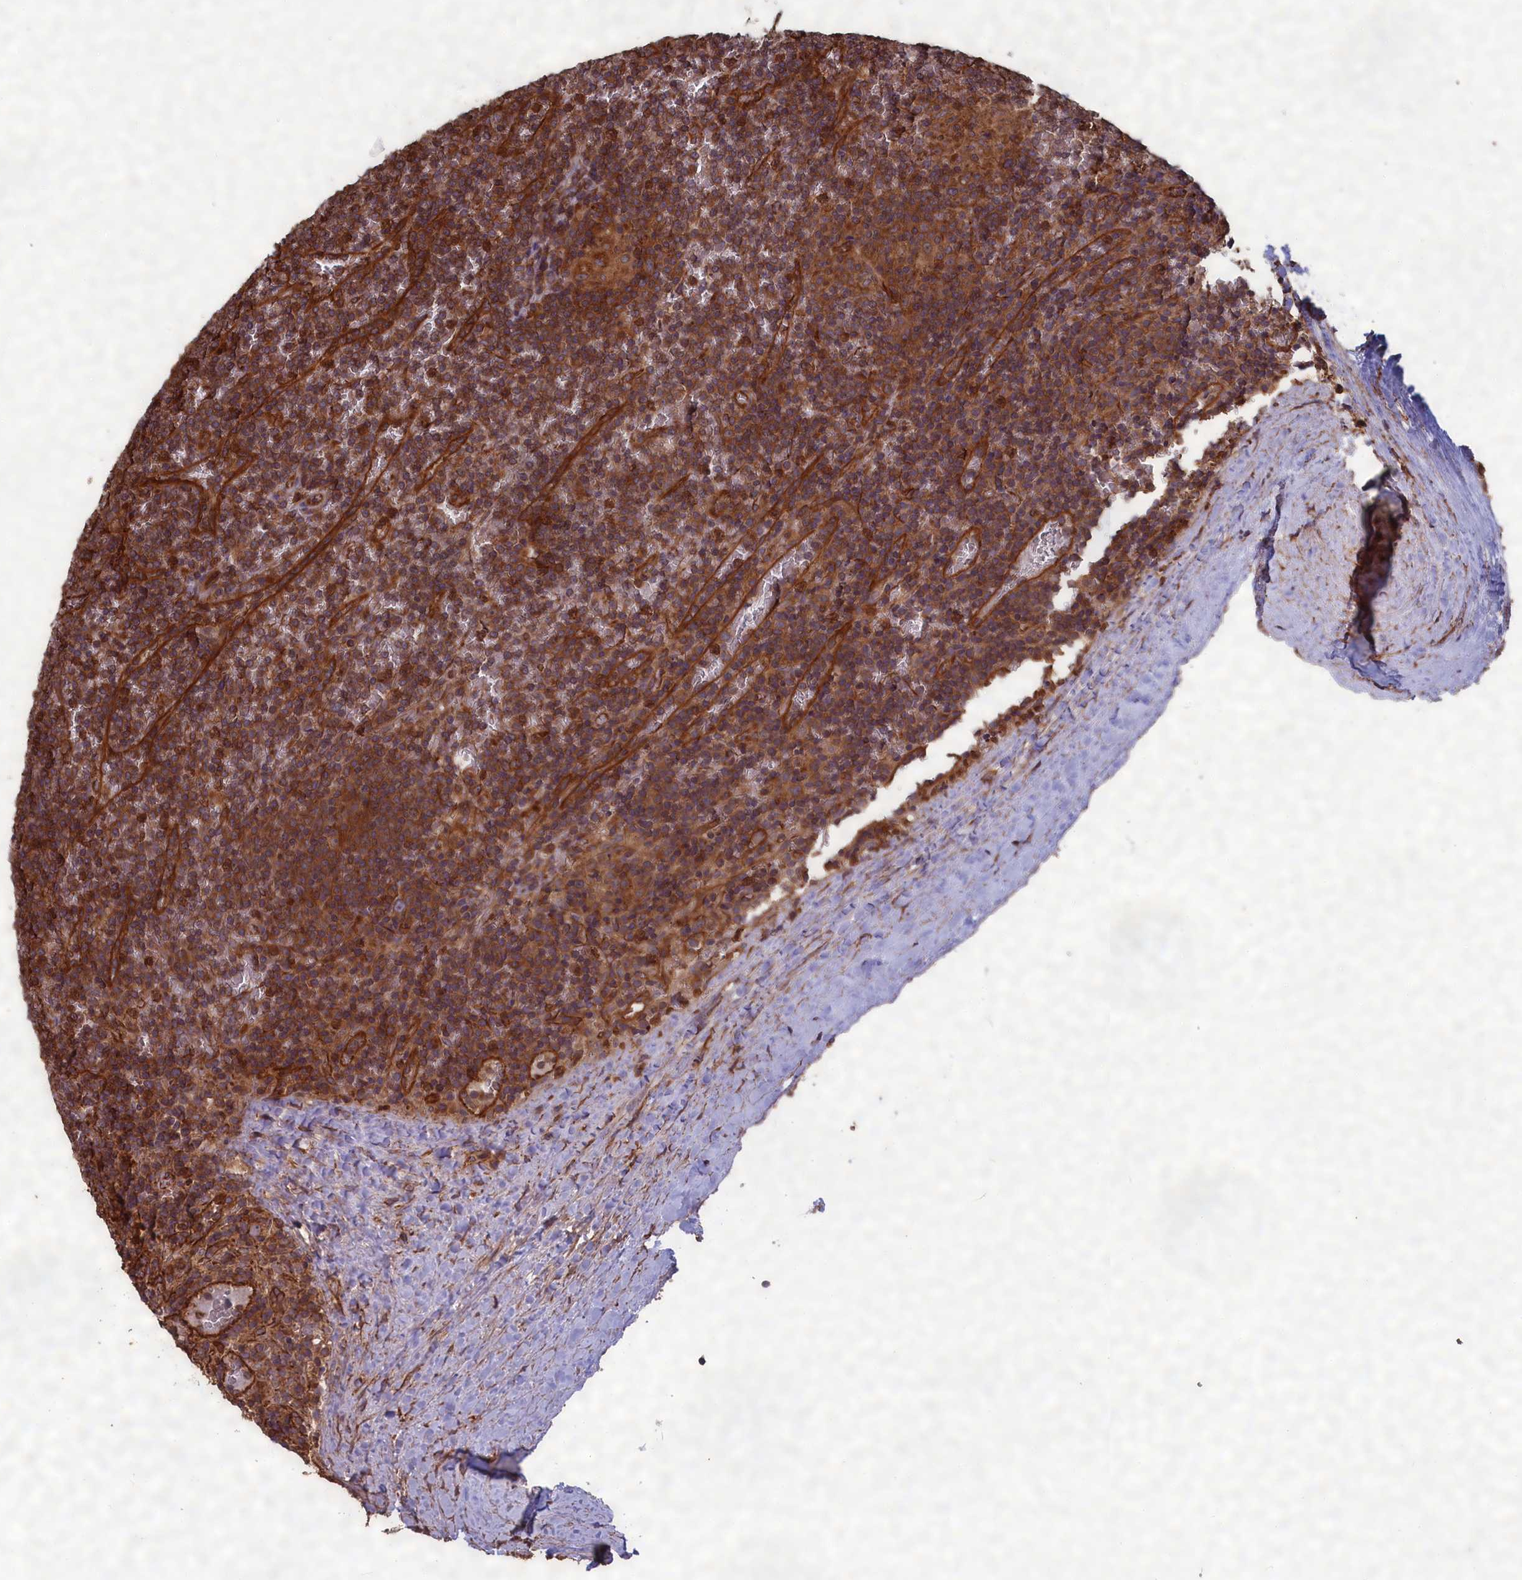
{"staining": {"intensity": "moderate", "quantity": "25%-75%", "location": "cytoplasmic/membranous"}, "tissue": "lymphoma", "cell_type": "Tumor cells", "image_type": "cancer", "snomed": [{"axis": "morphology", "description": "Malignant lymphoma, non-Hodgkin's type, Low grade"}, {"axis": "topography", "description": "Spleen"}], "caption": "Lymphoma stained with immunohistochemistry (IHC) shows moderate cytoplasmic/membranous positivity in about 25%-75% of tumor cells. (DAB IHC with brightfield microscopy, high magnification).", "gene": "CCDC124", "patient": {"sex": "female", "age": 19}}